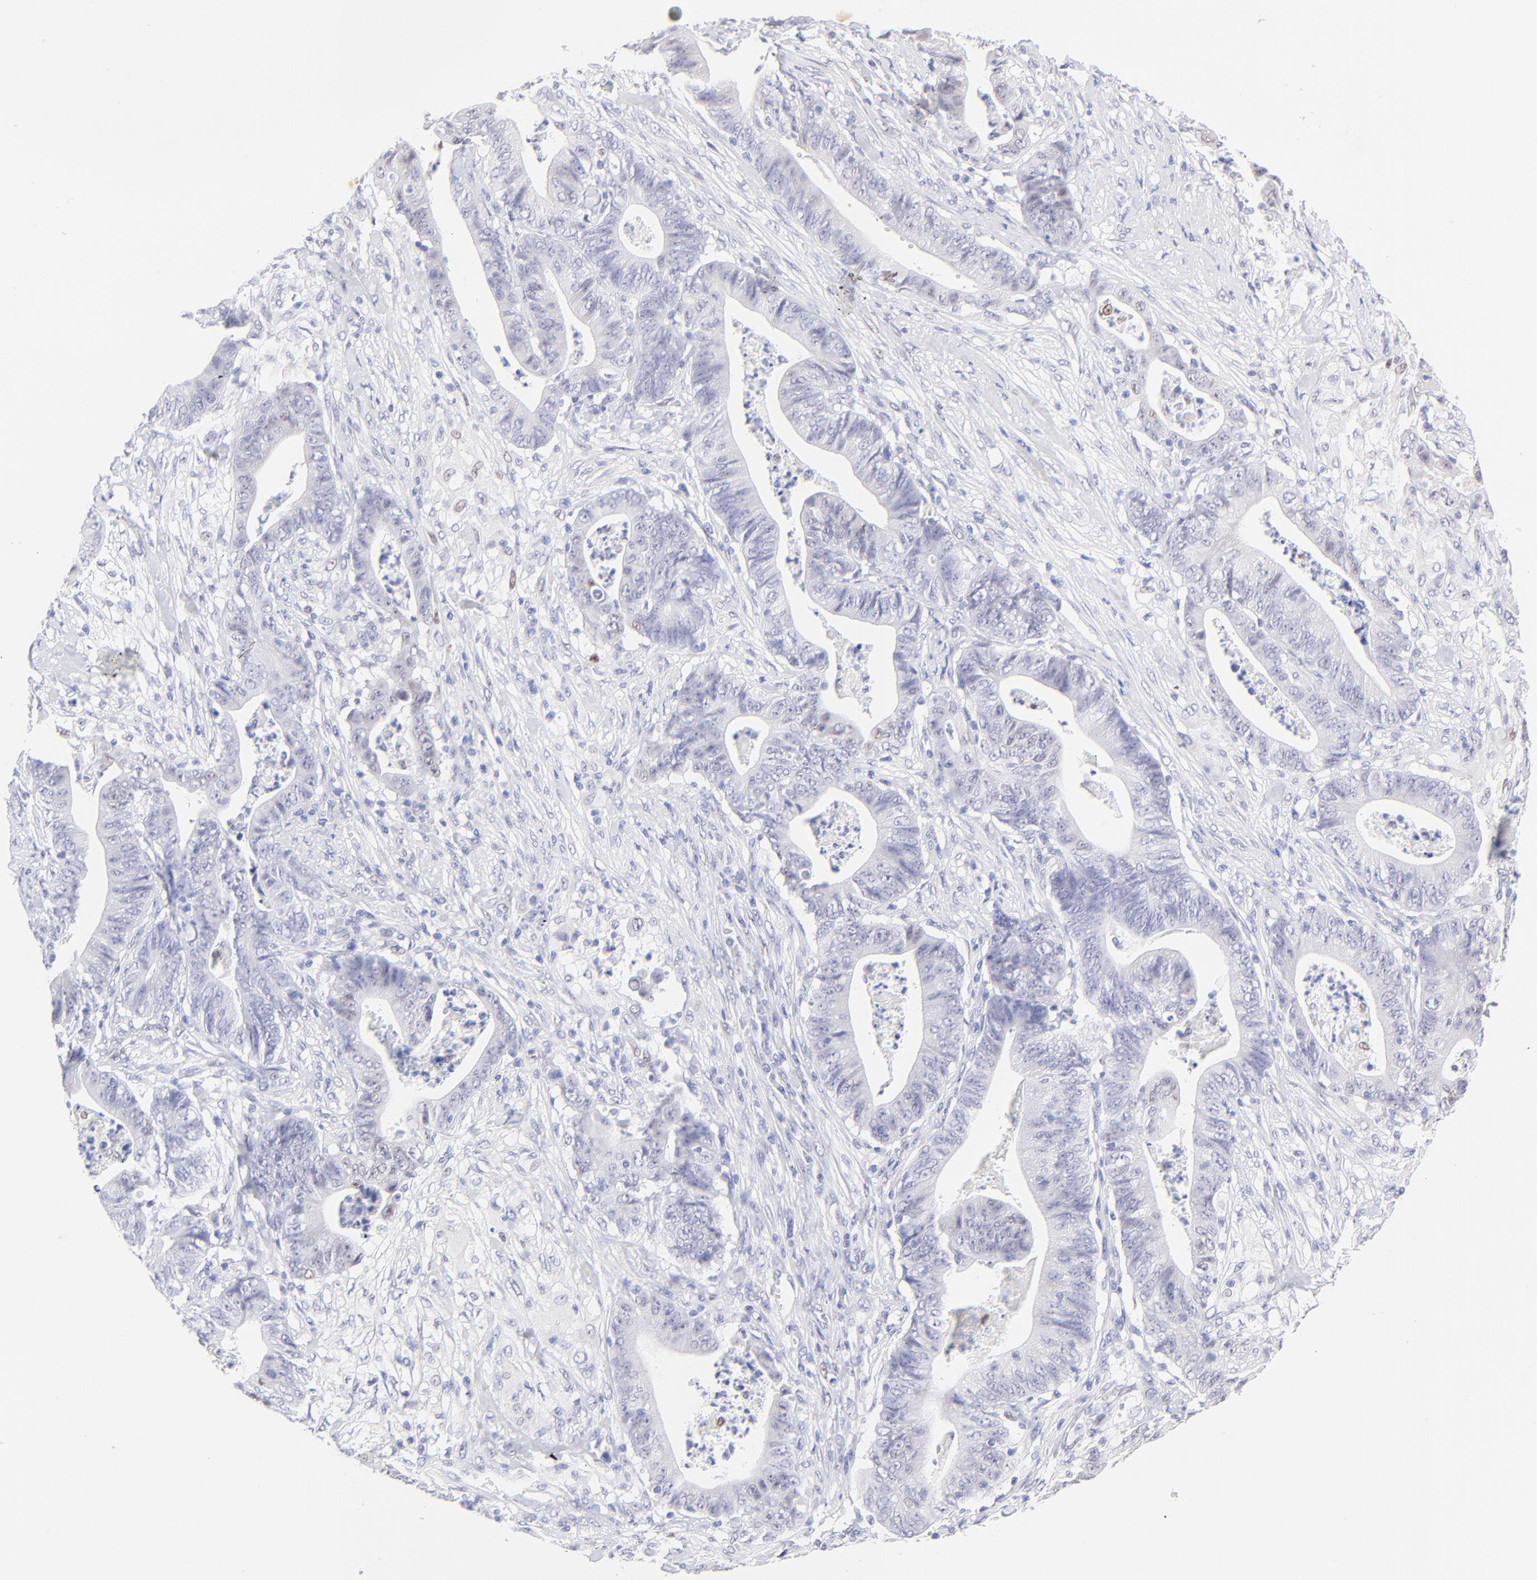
{"staining": {"intensity": "weak", "quantity": "25%-75%", "location": "nuclear"}, "tissue": "stomach cancer", "cell_type": "Tumor cells", "image_type": "cancer", "snomed": [{"axis": "morphology", "description": "Adenocarcinoma, NOS"}, {"axis": "topography", "description": "Stomach, lower"}], "caption": "Human stomach adenocarcinoma stained for a protein (brown) exhibits weak nuclear positive staining in approximately 25%-75% of tumor cells.", "gene": "KLF4", "patient": {"sex": "female", "age": 86}}